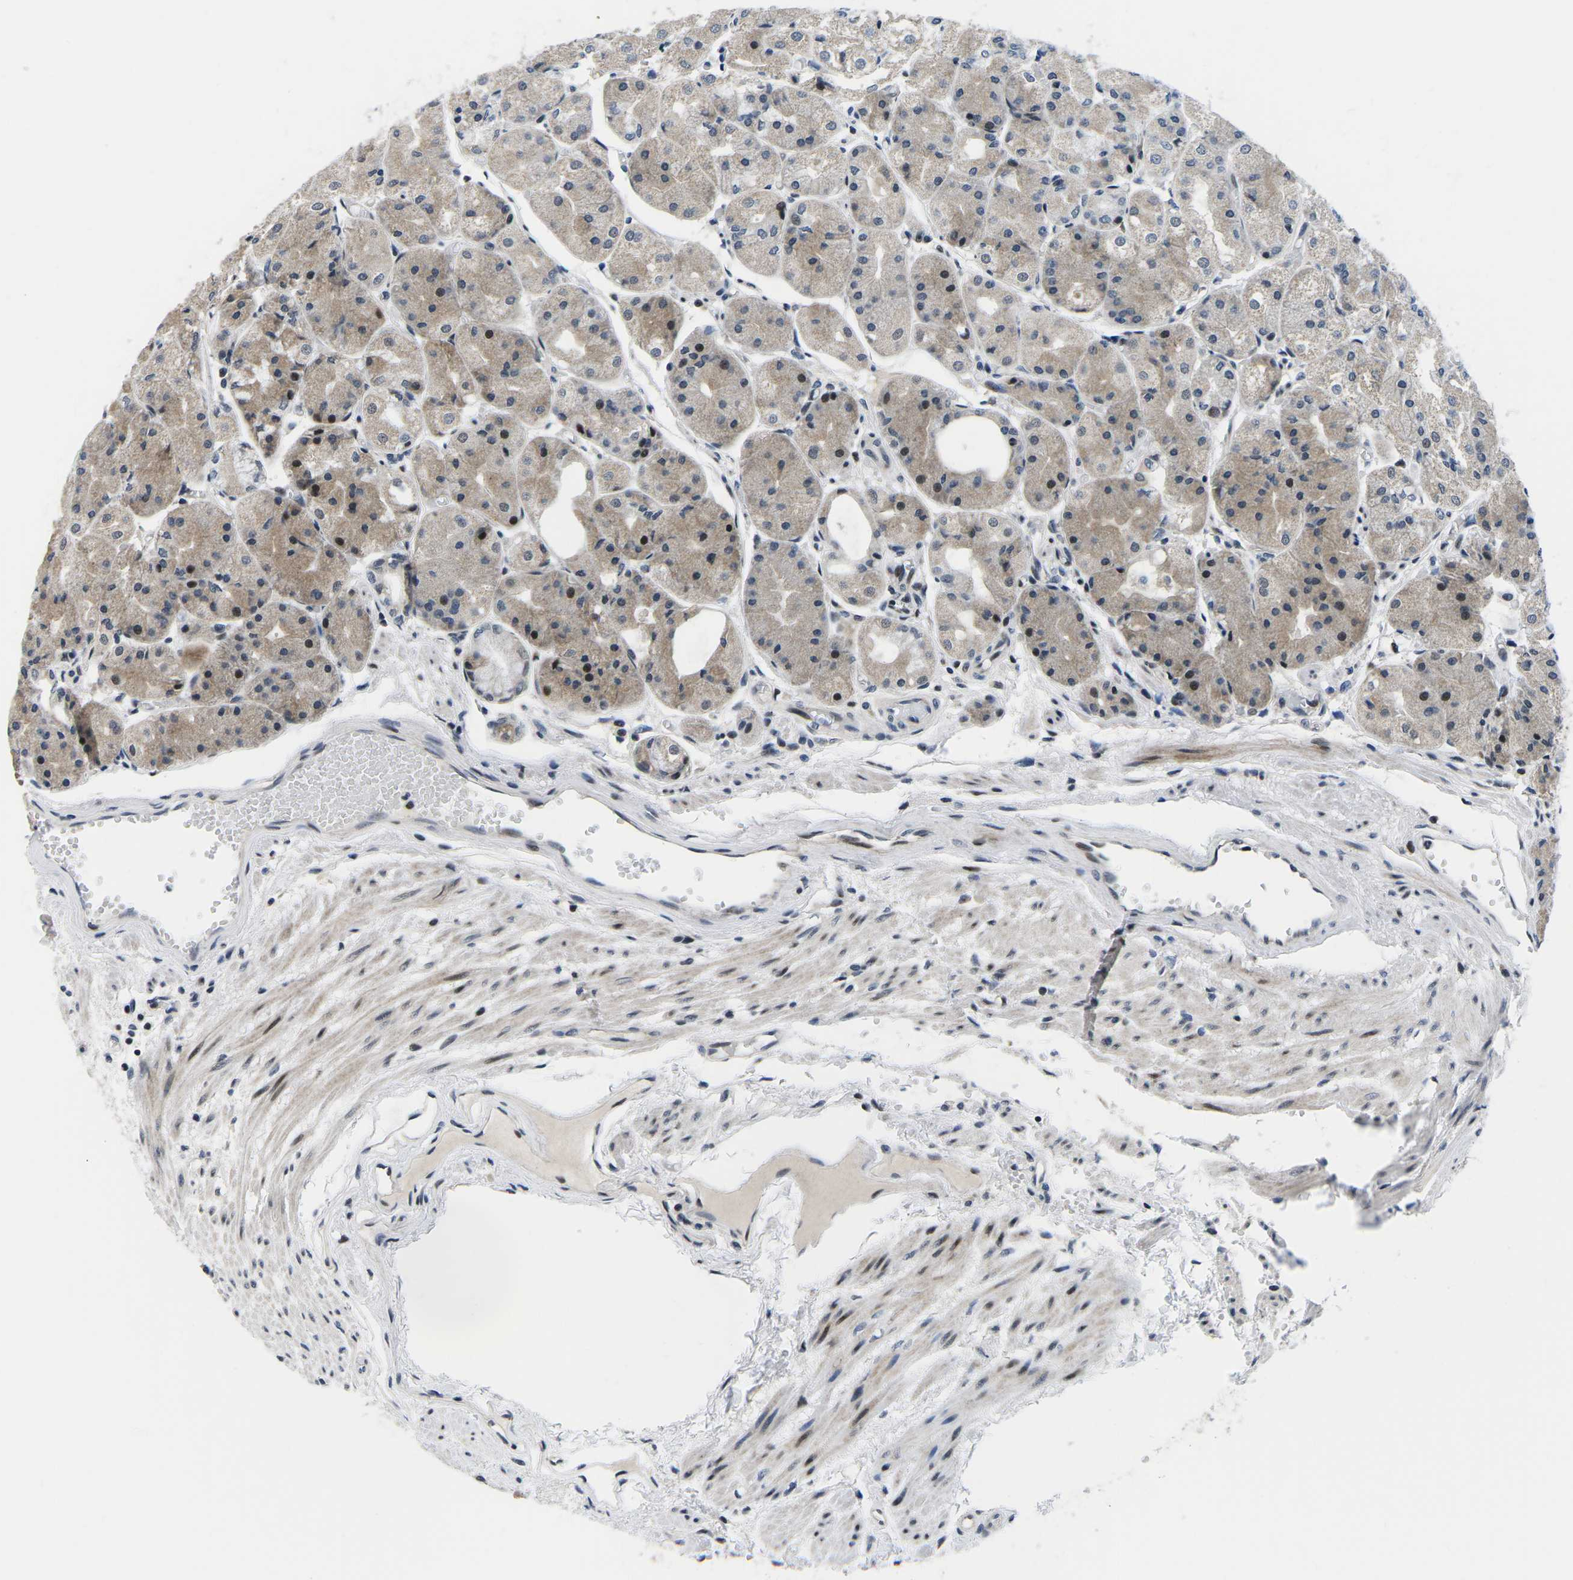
{"staining": {"intensity": "strong", "quantity": "<25%", "location": "nuclear"}, "tissue": "stomach", "cell_type": "Glandular cells", "image_type": "normal", "snomed": [{"axis": "morphology", "description": "Normal tissue, NOS"}, {"axis": "topography", "description": "Stomach, upper"}], "caption": "A photomicrograph of stomach stained for a protein exhibits strong nuclear brown staining in glandular cells. Nuclei are stained in blue.", "gene": "CDC73", "patient": {"sex": "male", "age": 72}}